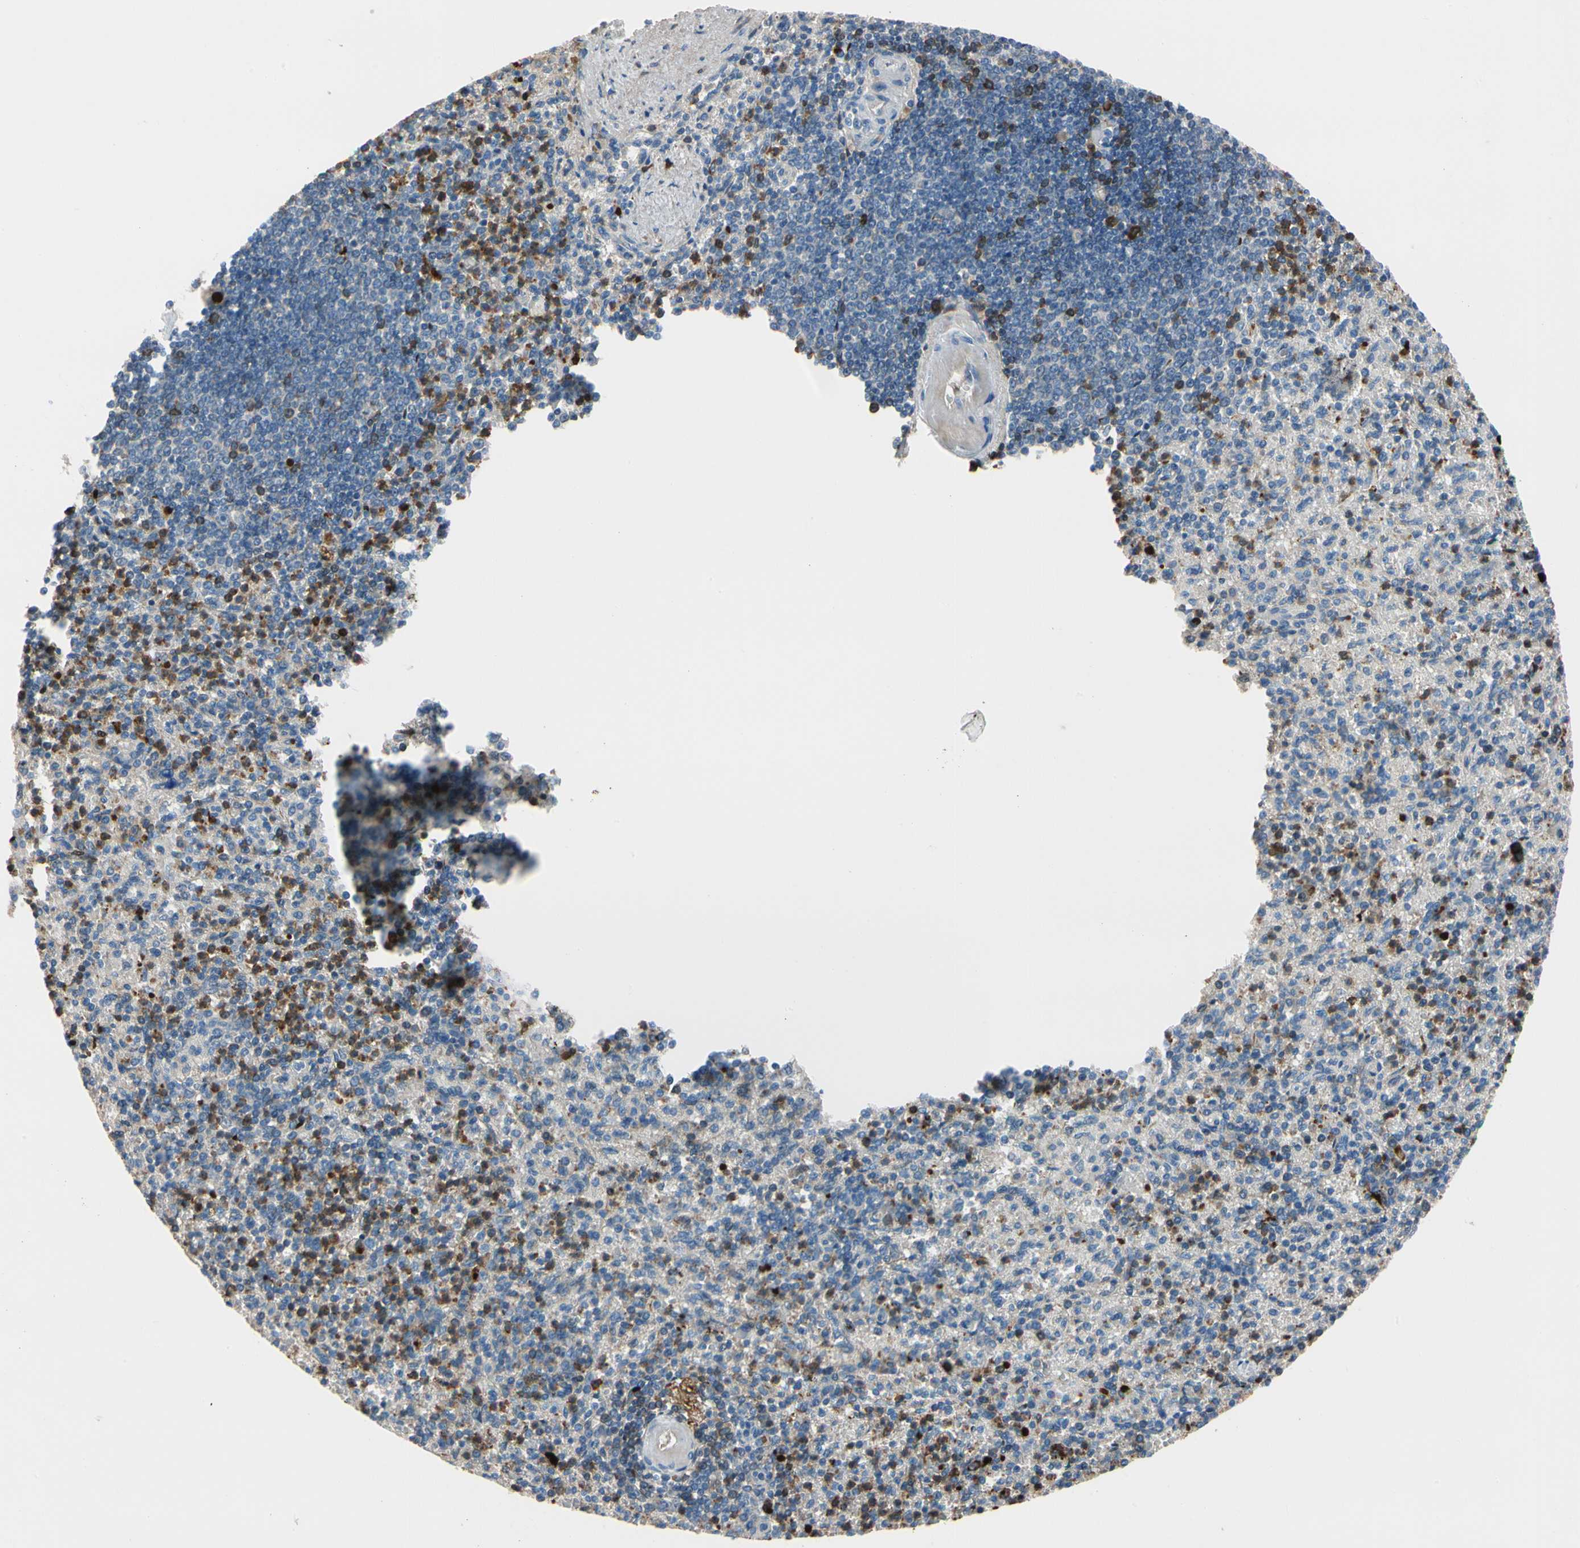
{"staining": {"intensity": "strong", "quantity": "<25%", "location": "cytoplasmic/membranous"}, "tissue": "spleen", "cell_type": "Cells in red pulp", "image_type": "normal", "snomed": [{"axis": "morphology", "description": "Normal tissue, NOS"}, {"axis": "topography", "description": "Spleen"}], "caption": "Spleen stained for a protein demonstrates strong cytoplasmic/membranous positivity in cells in red pulp. The protein of interest is shown in brown color, while the nuclei are stained blue.", "gene": "HJURP", "patient": {"sex": "female", "age": 74}}